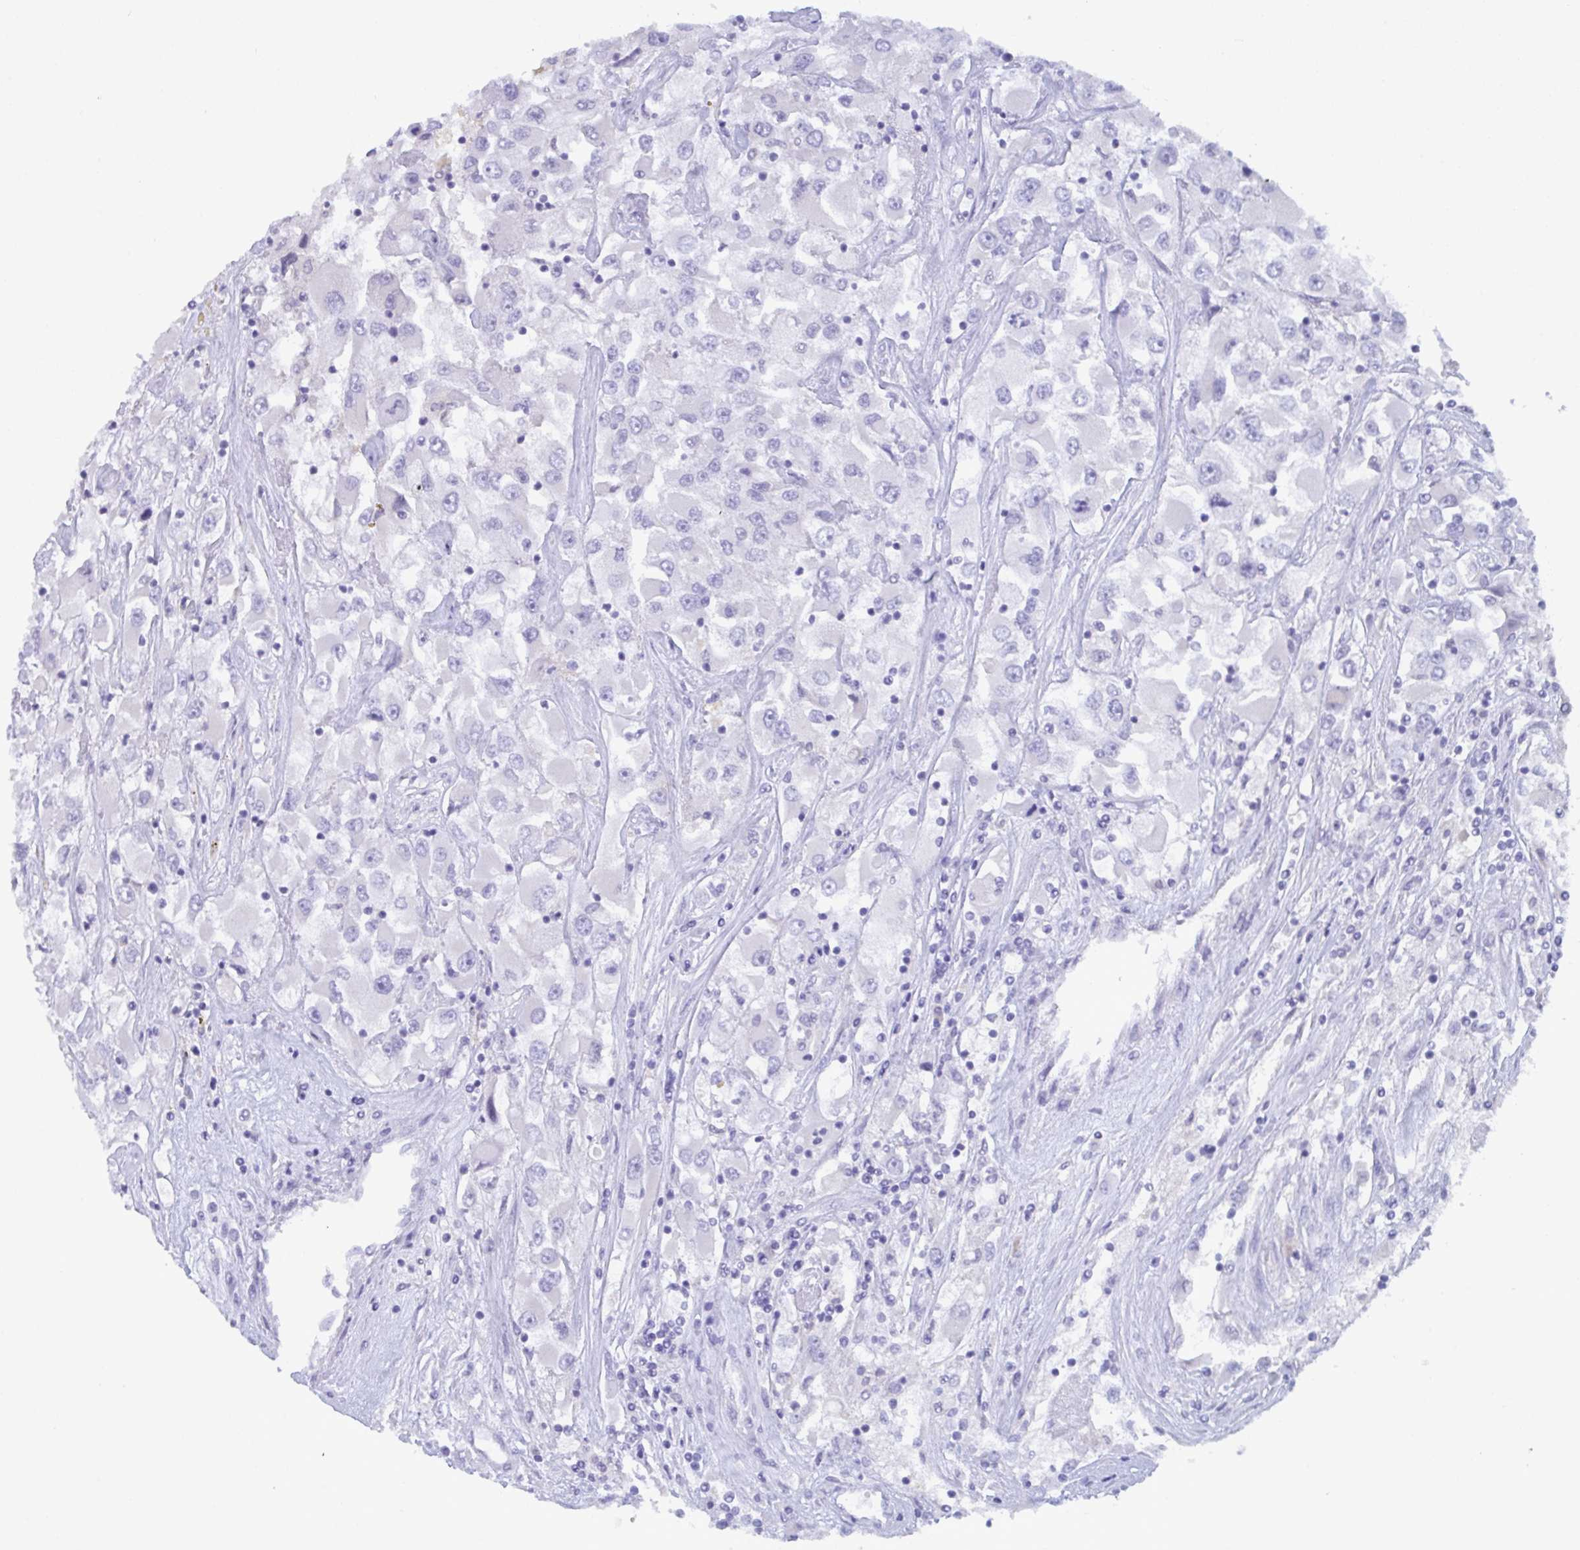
{"staining": {"intensity": "negative", "quantity": "none", "location": "none"}, "tissue": "renal cancer", "cell_type": "Tumor cells", "image_type": "cancer", "snomed": [{"axis": "morphology", "description": "Adenocarcinoma, NOS"}, {"axis": "topography", "description": "Kidney"}], "caption": "Renal cancer stained for a protein using immunohistochemistry exhibits no expression tumor cells.", "gene": "SERPINB13", "patient": {"sex": "female", "age": 52}}